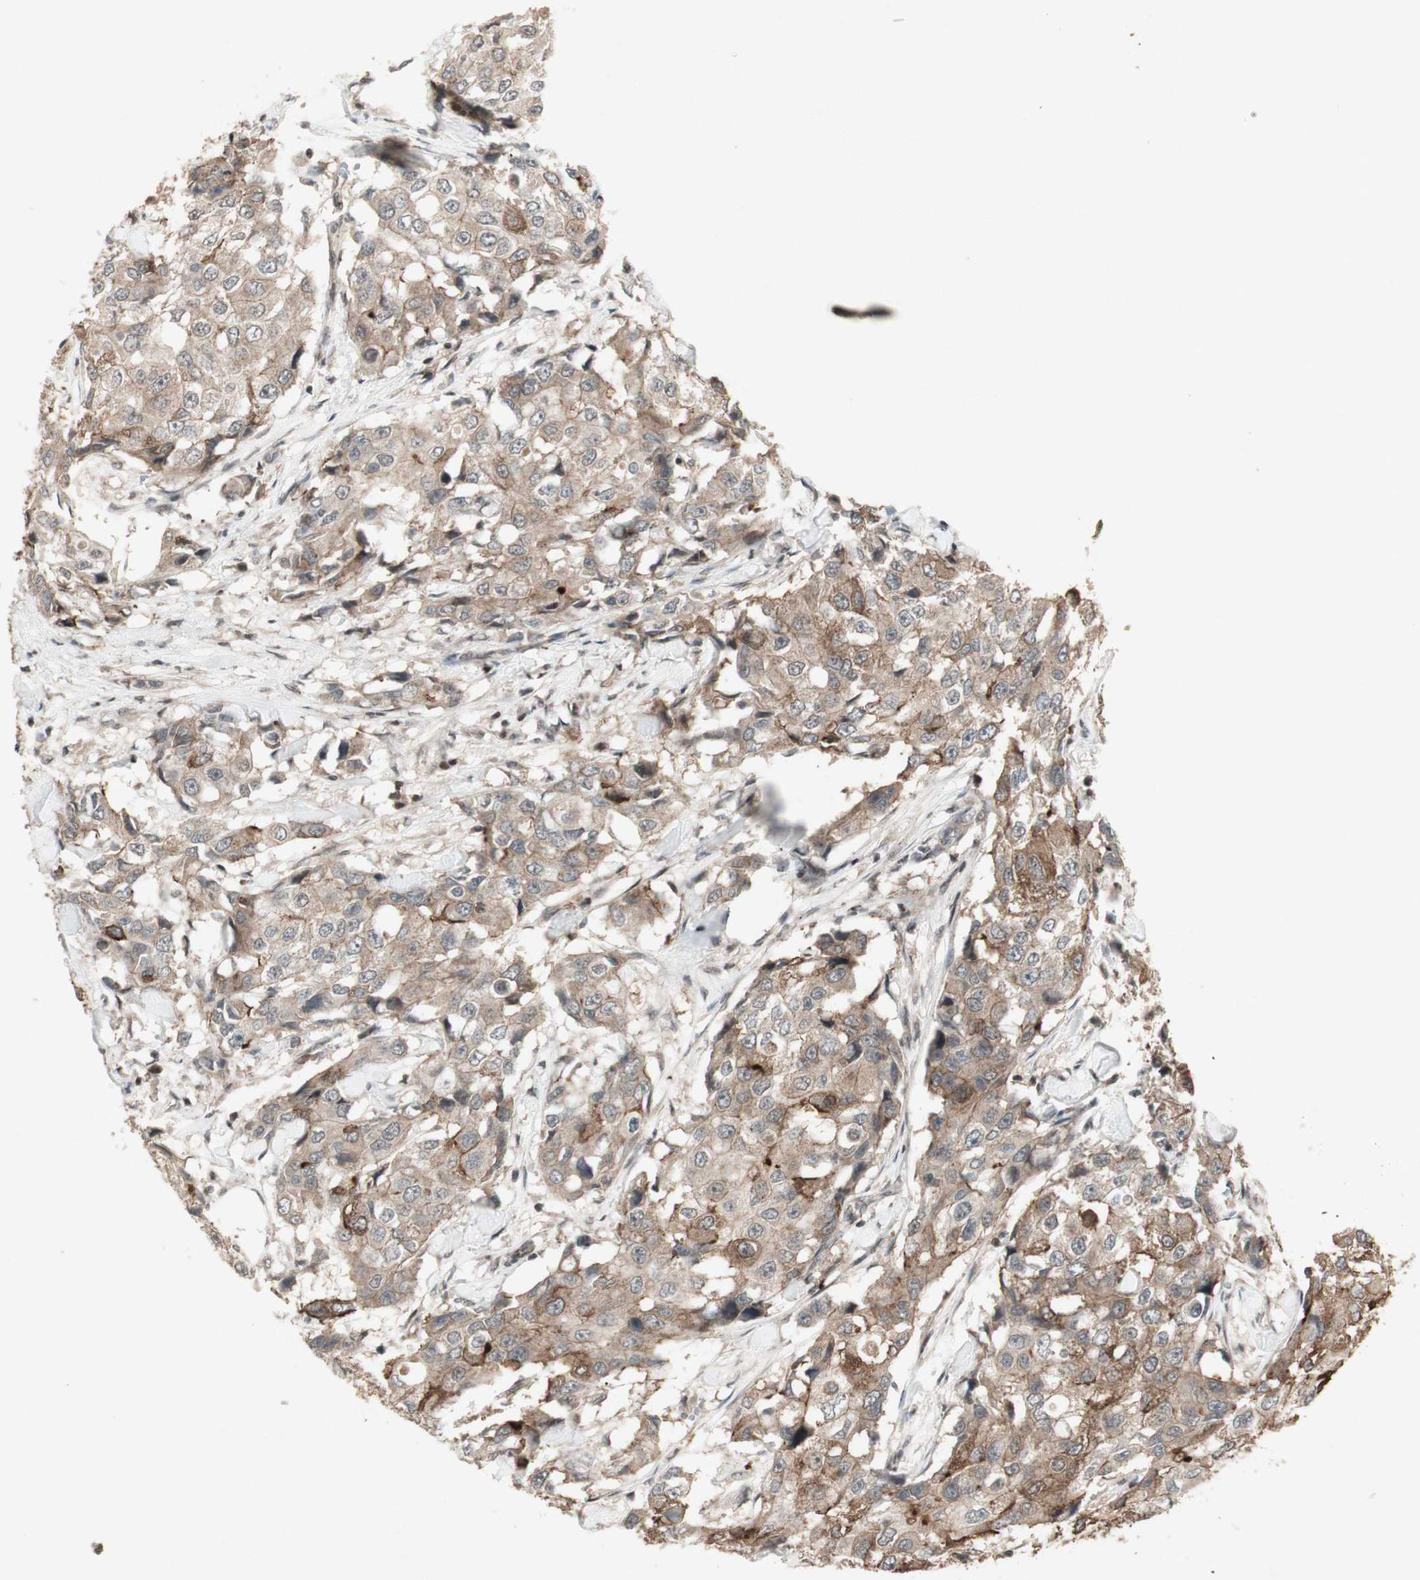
{"staining": {"intensity": "moderate", "quantity": "25%-75%", "location": "cytoplasmic/membranous"}, "tissue": "breast cancer", "cell_type": "Tumor cells", "image_type": "cancer", "snomed": [{"axis": "morphology", "description": "Duct carcinoma"}, {"axis": "topography", "description": "Breast"}], "caption": "This photomicrograph displays immunohistochemistry staining of human breast intraductal carcinoma, with medium moderate cytoplasmic/membranous positivity in approximately 25%-75% of tumor cells.", "gene": "PLXNA1", "patient": {"sex": "female", "age": 27}}